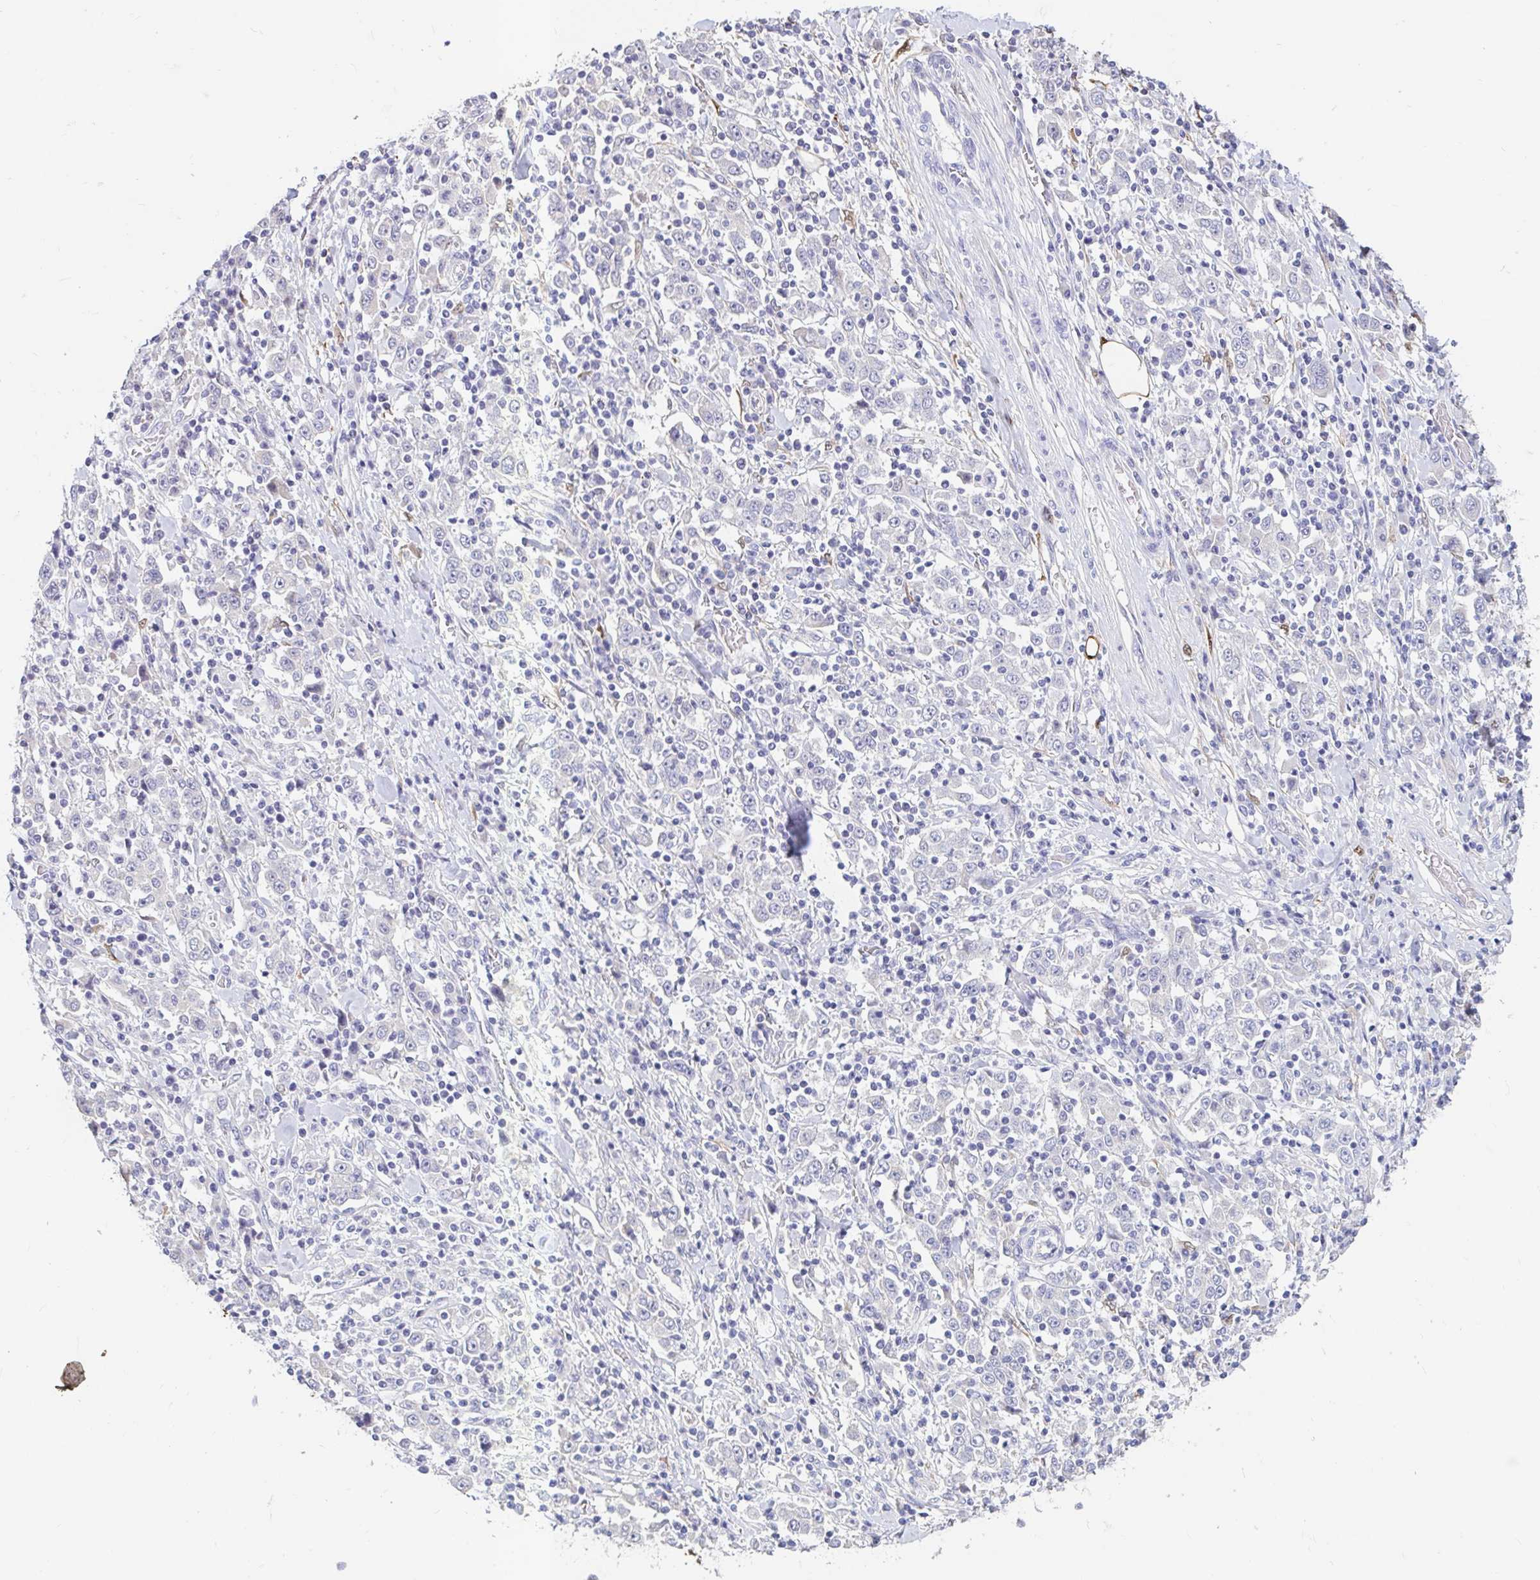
{"staining": {"intensity": "negative", "quantity": "none", "location": "none"}, "tissue": "stomach cancer", "cell_type": "Tumor cells", "image_type": "cancer", "snomed": [{"axis": "morphology", "description": "Normal tissue, NOS"}, {"axis": "morphology", "description": "Adenocarcinoma, NOS"}, {"axis": "topography", "description": "Stomach, upper"}, {"axis": "topography", "description": "Stomach"}], "caption": "High magnification brightfield microscopy of stomach cancer stained with DAB (3,3'-diaminobenzidine) (brown) and counterstained with hematoxylin (blue): tumor cells show no significant positivity.", "gene": "ADH1A", "patient": {"sex": "male", "age": 59}}